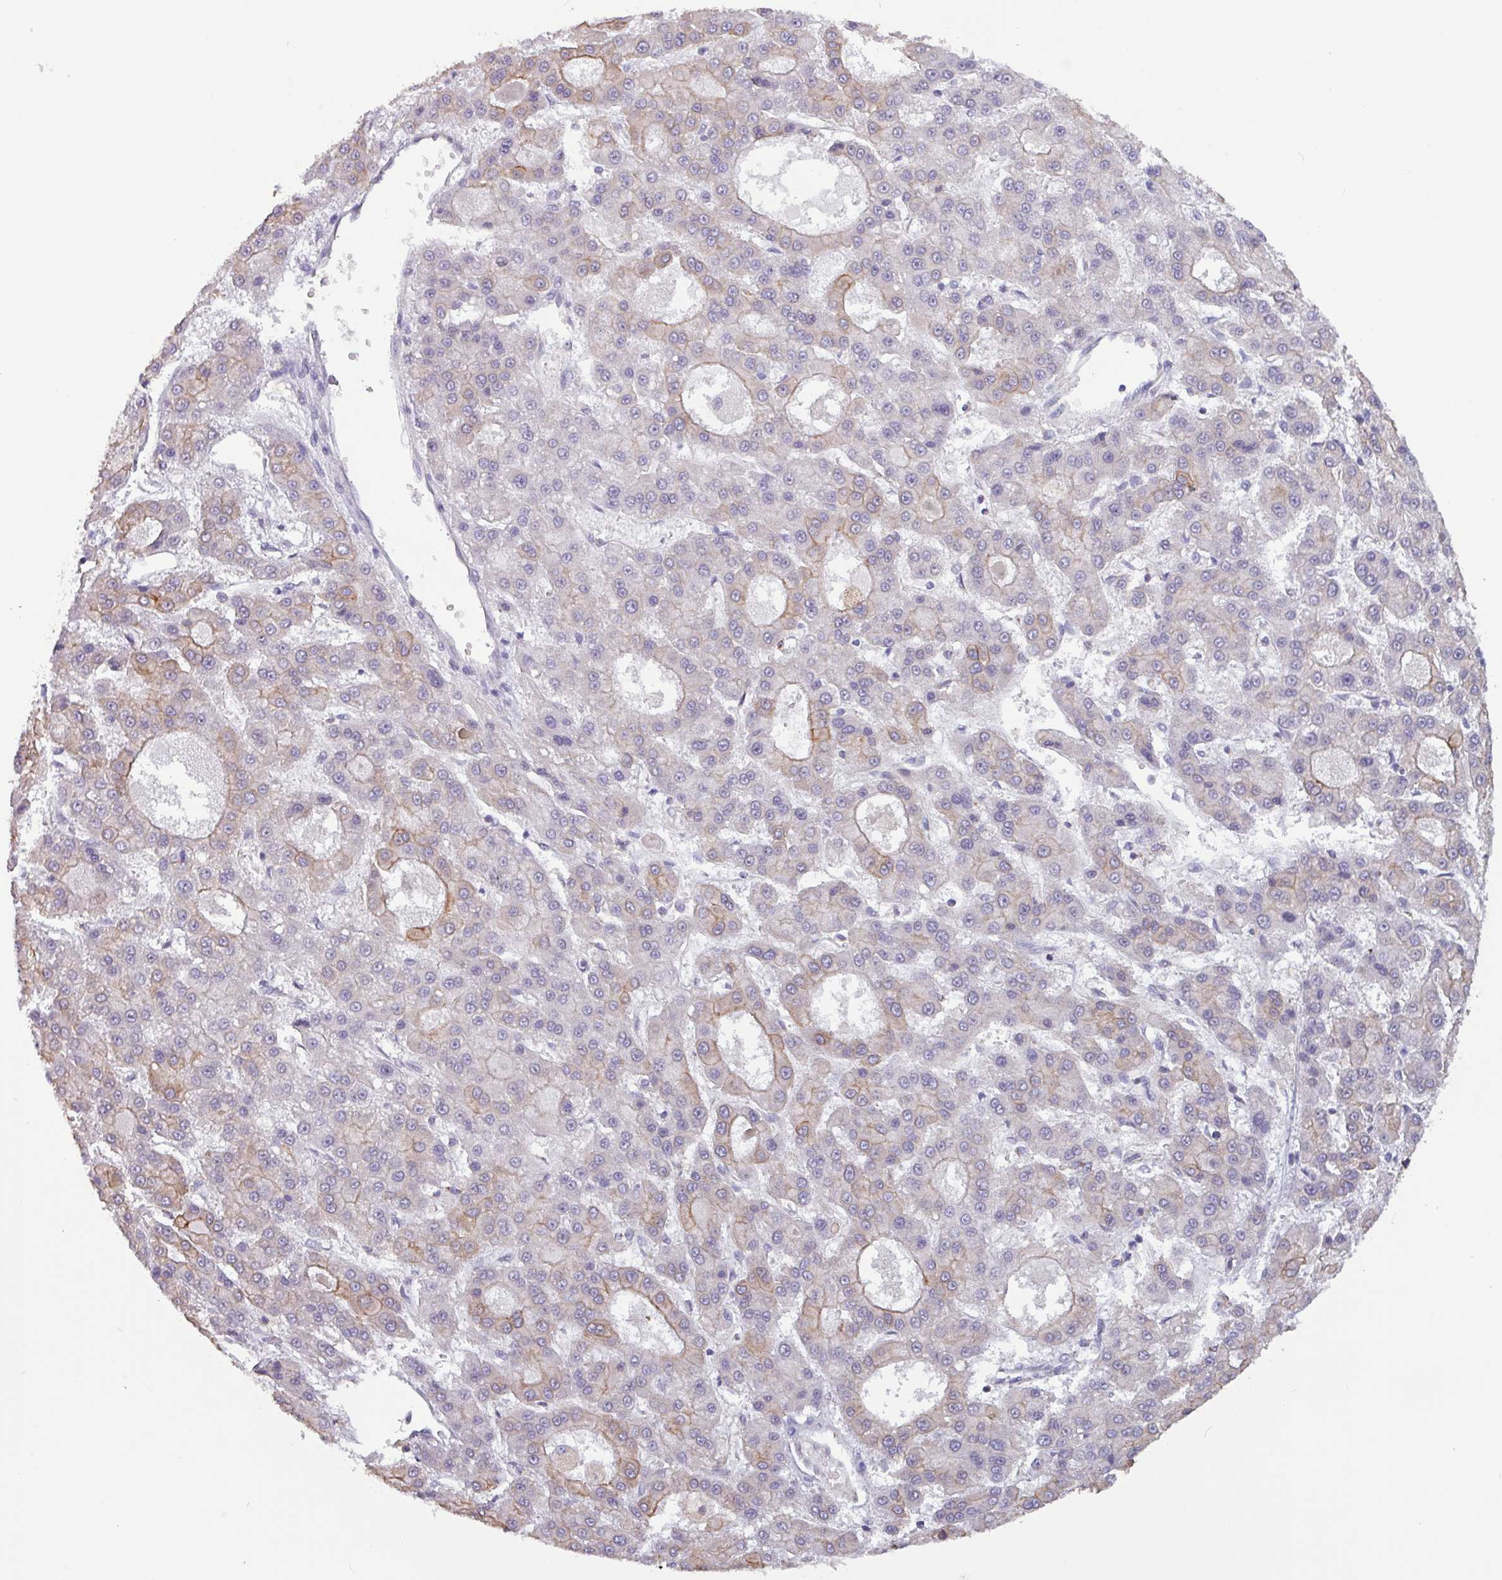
{"staining": {"intensity": "weak", "quantity": "<25%", "location": "cytoplasmic/membranous"}, "tissue": "liver cancer", "cell_type": "Tumor cells", "image_type": "cancer", "snomed": [{"axis": "morphology", "description": "Carcinoma, Hepatocellular, NOS"}, {"axis": "topography", "description": "Liver"}], "caption": "A high-resolution micrograph shows immunohistochemistry staining of liver hepatocellular carcinoma, which reveals no significant staining in tumor cells. (Stains: DAB (3,3'-diaminobenzidine) IHC with hematoxylin counter stain, Microscopy: brightfield microscopy at high magnification).", "gene": "CAMK1", "patient": {"sex": "male", "age": 70}}